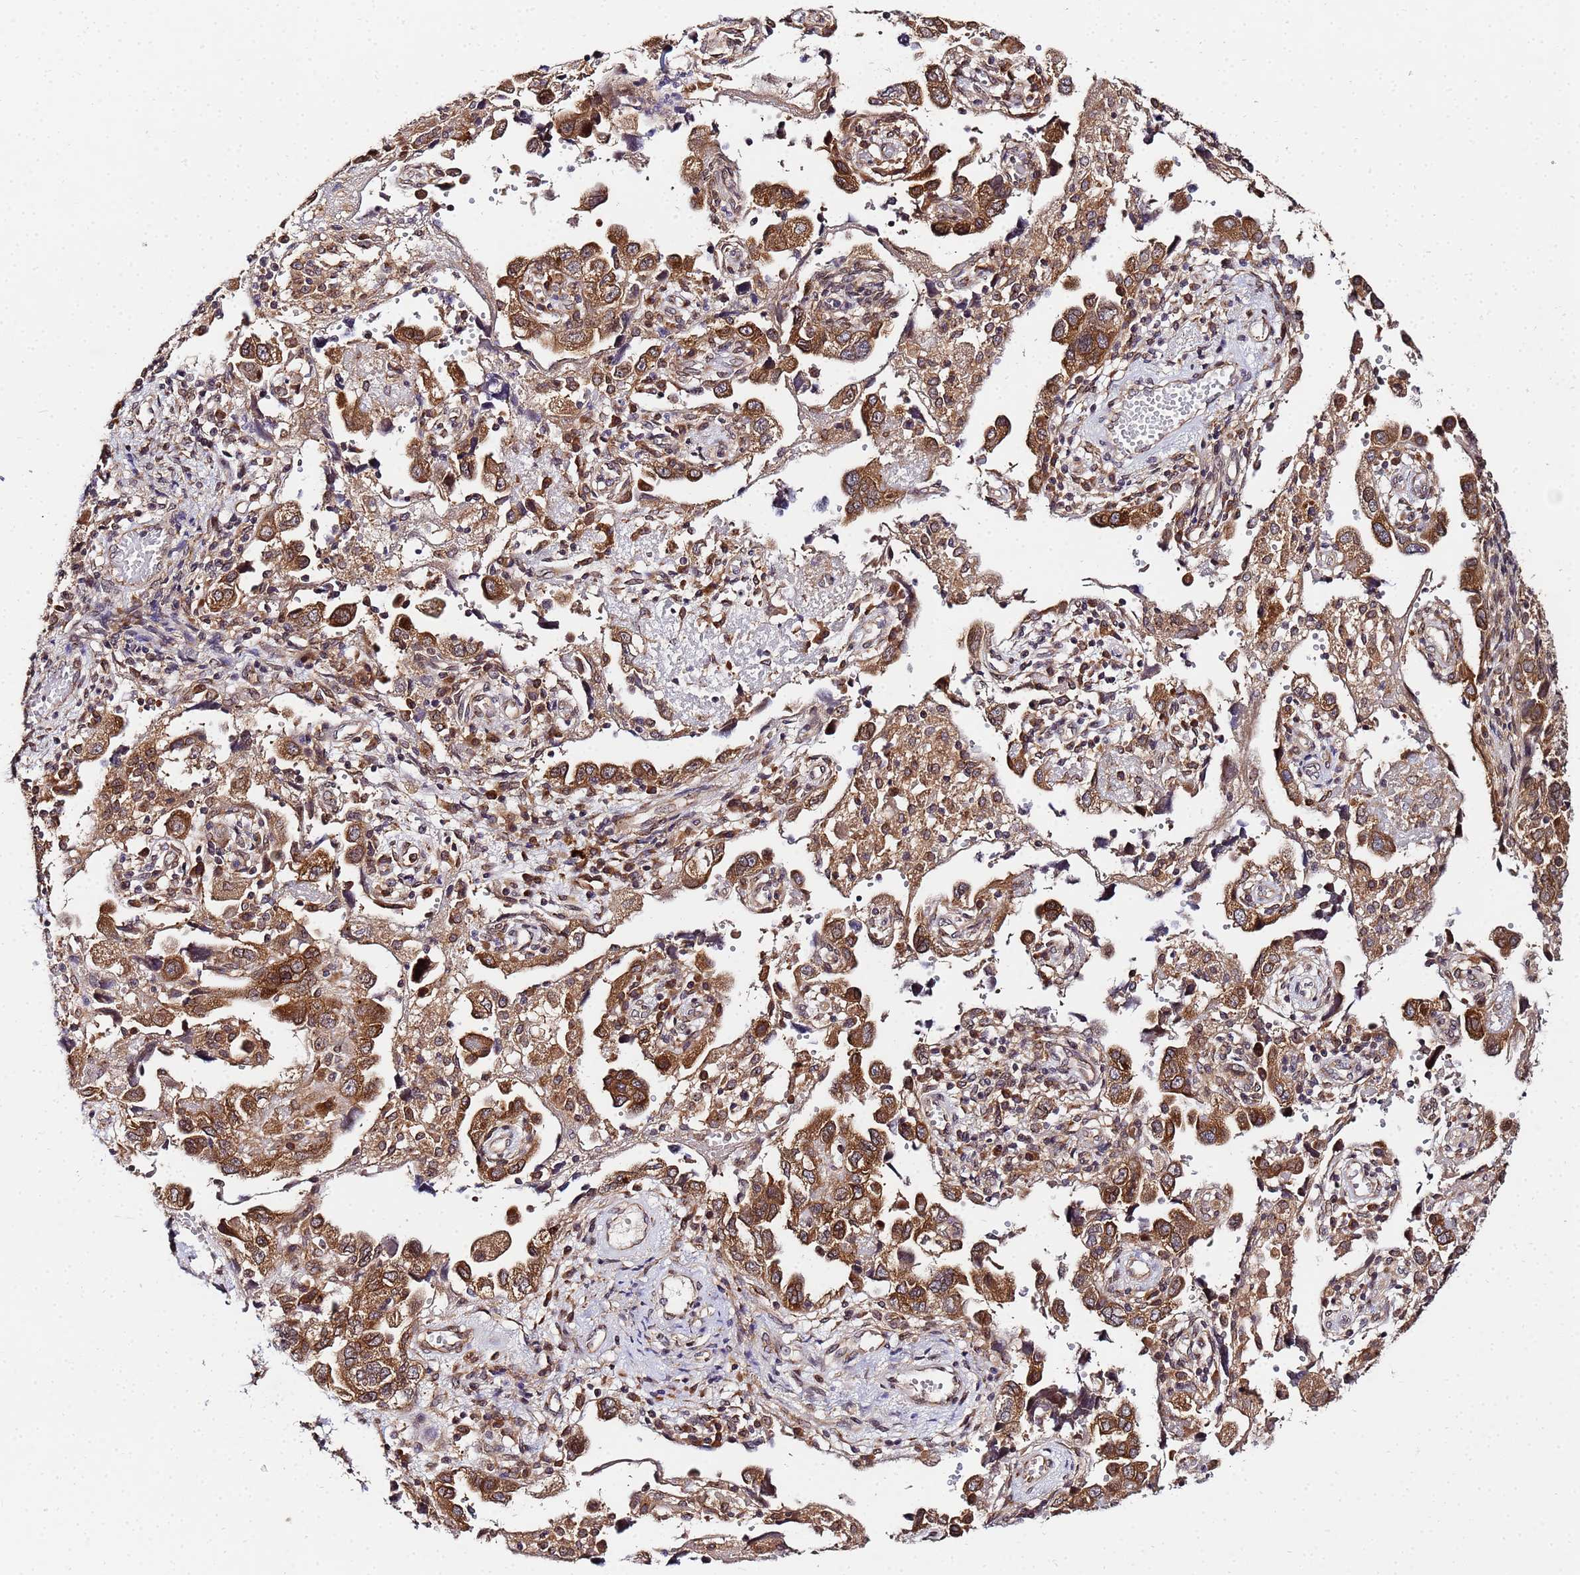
{"staining": {"intensity": "moderate", "quantity": ">75%", "location": "cytoplasmic/membranous"}, "tissue": "ovarian cancer", "cell_type": "Tumor cells", "image_type": "cancer", "snomed": [{"axis": "morphology", "description": "Carcinoma, NOS"}, {"axis": "morphology", "description": "Cystadenocarcinoma, serous, NOS"}, {"axis": "topography", "description": "Ovary"}], "caption": "Protein expression by IHC exhibits moderate cytoplasmic/membranous expression in about >75% of tumor cells in ovarian cancer (serous cystadenocarcinoma).", "gene": "UNC93B1", "patient": {"sex": "female", "age": 69}}